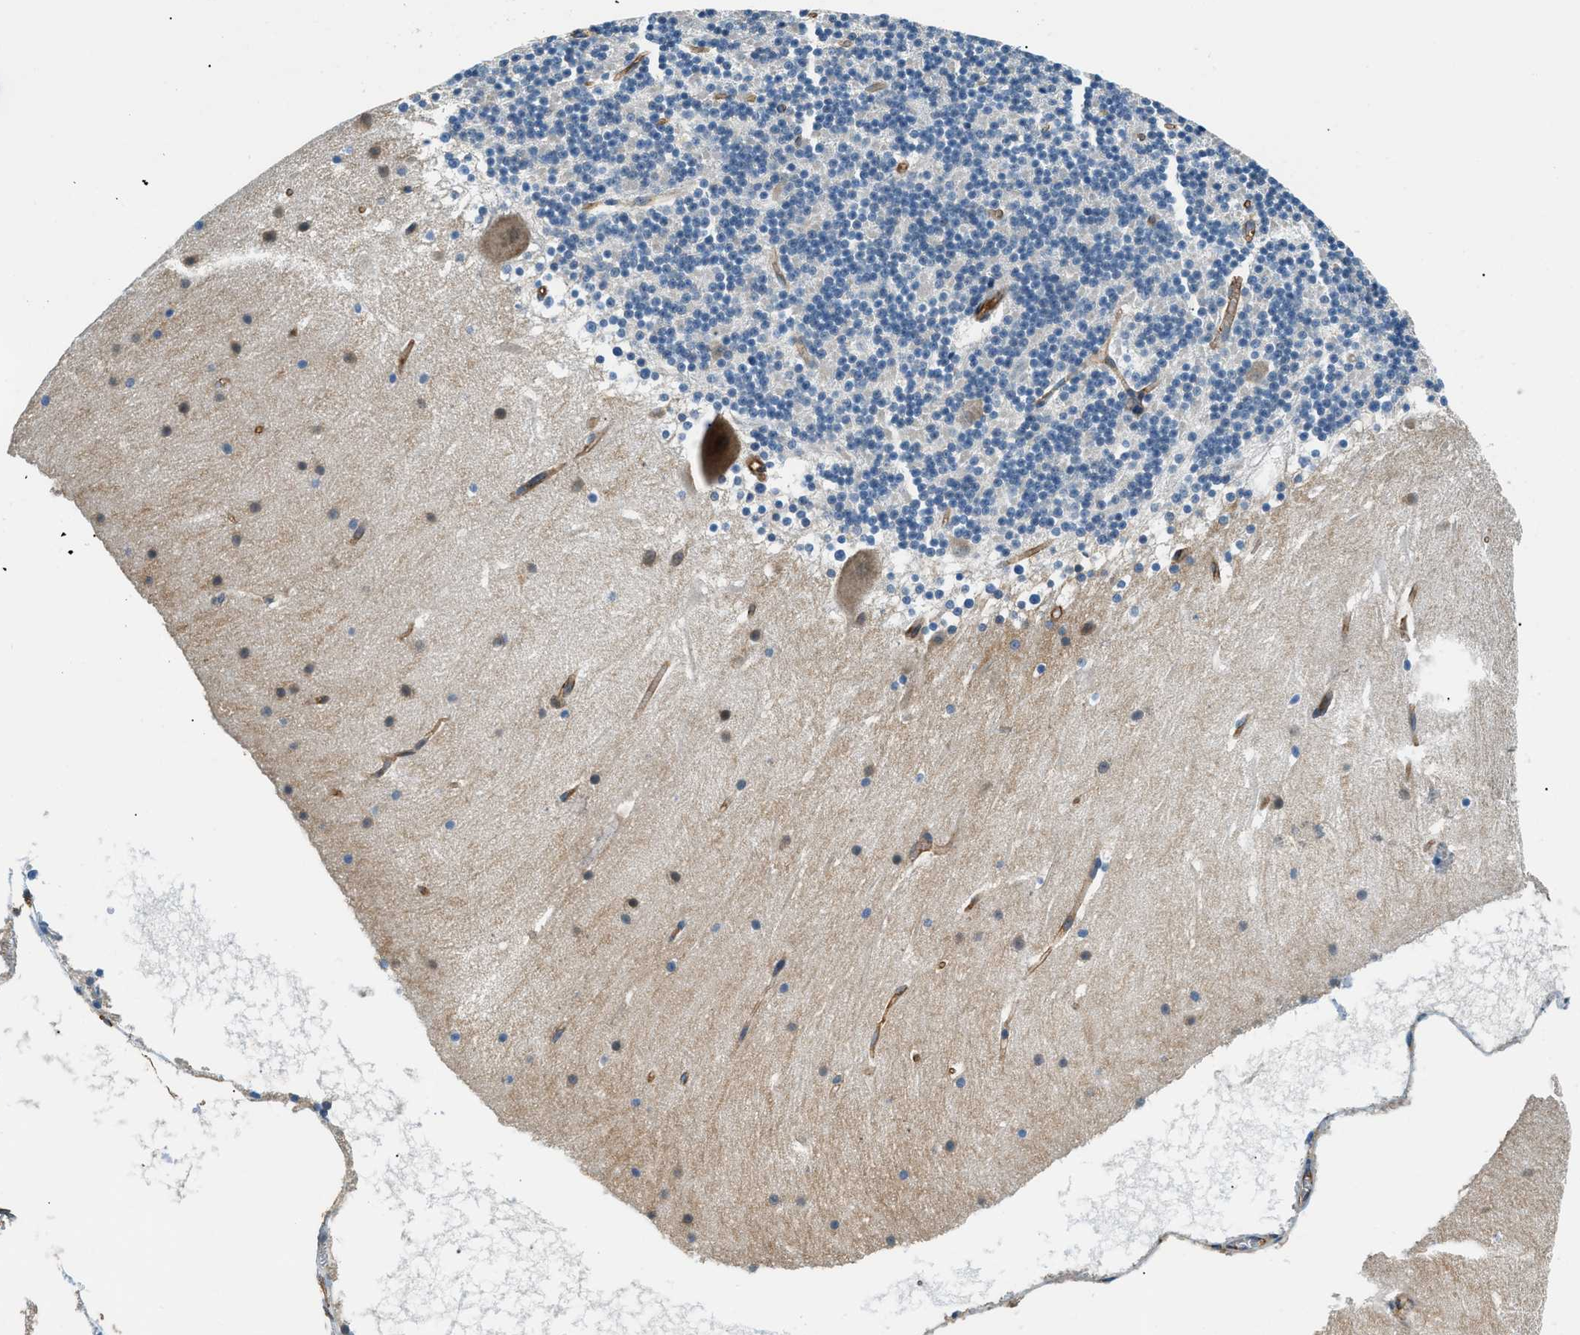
{"staining": {"intensity": "negative", "quantity": "none", "location": "none"}, "tissue": "cerebellum", "cell_type": "Cells in granular layer", "image_type": "normal", "snomed": [{"axis": "morphology", "description": "Normal tissue, NOS"}, {"axis": "topography", "description": "Cerebellum"}], "caption": "Immunohistochemistry (IHC) image of benign cerebellum stained for a protein (brown), which shows no staining in cells in granular layer. (DAB (3,3'-diaminobenzidine) immunohistochemistry (IHC), high magnification).", "gene": "ZNF367", "patient": {"sex": "male", "age": 45}}